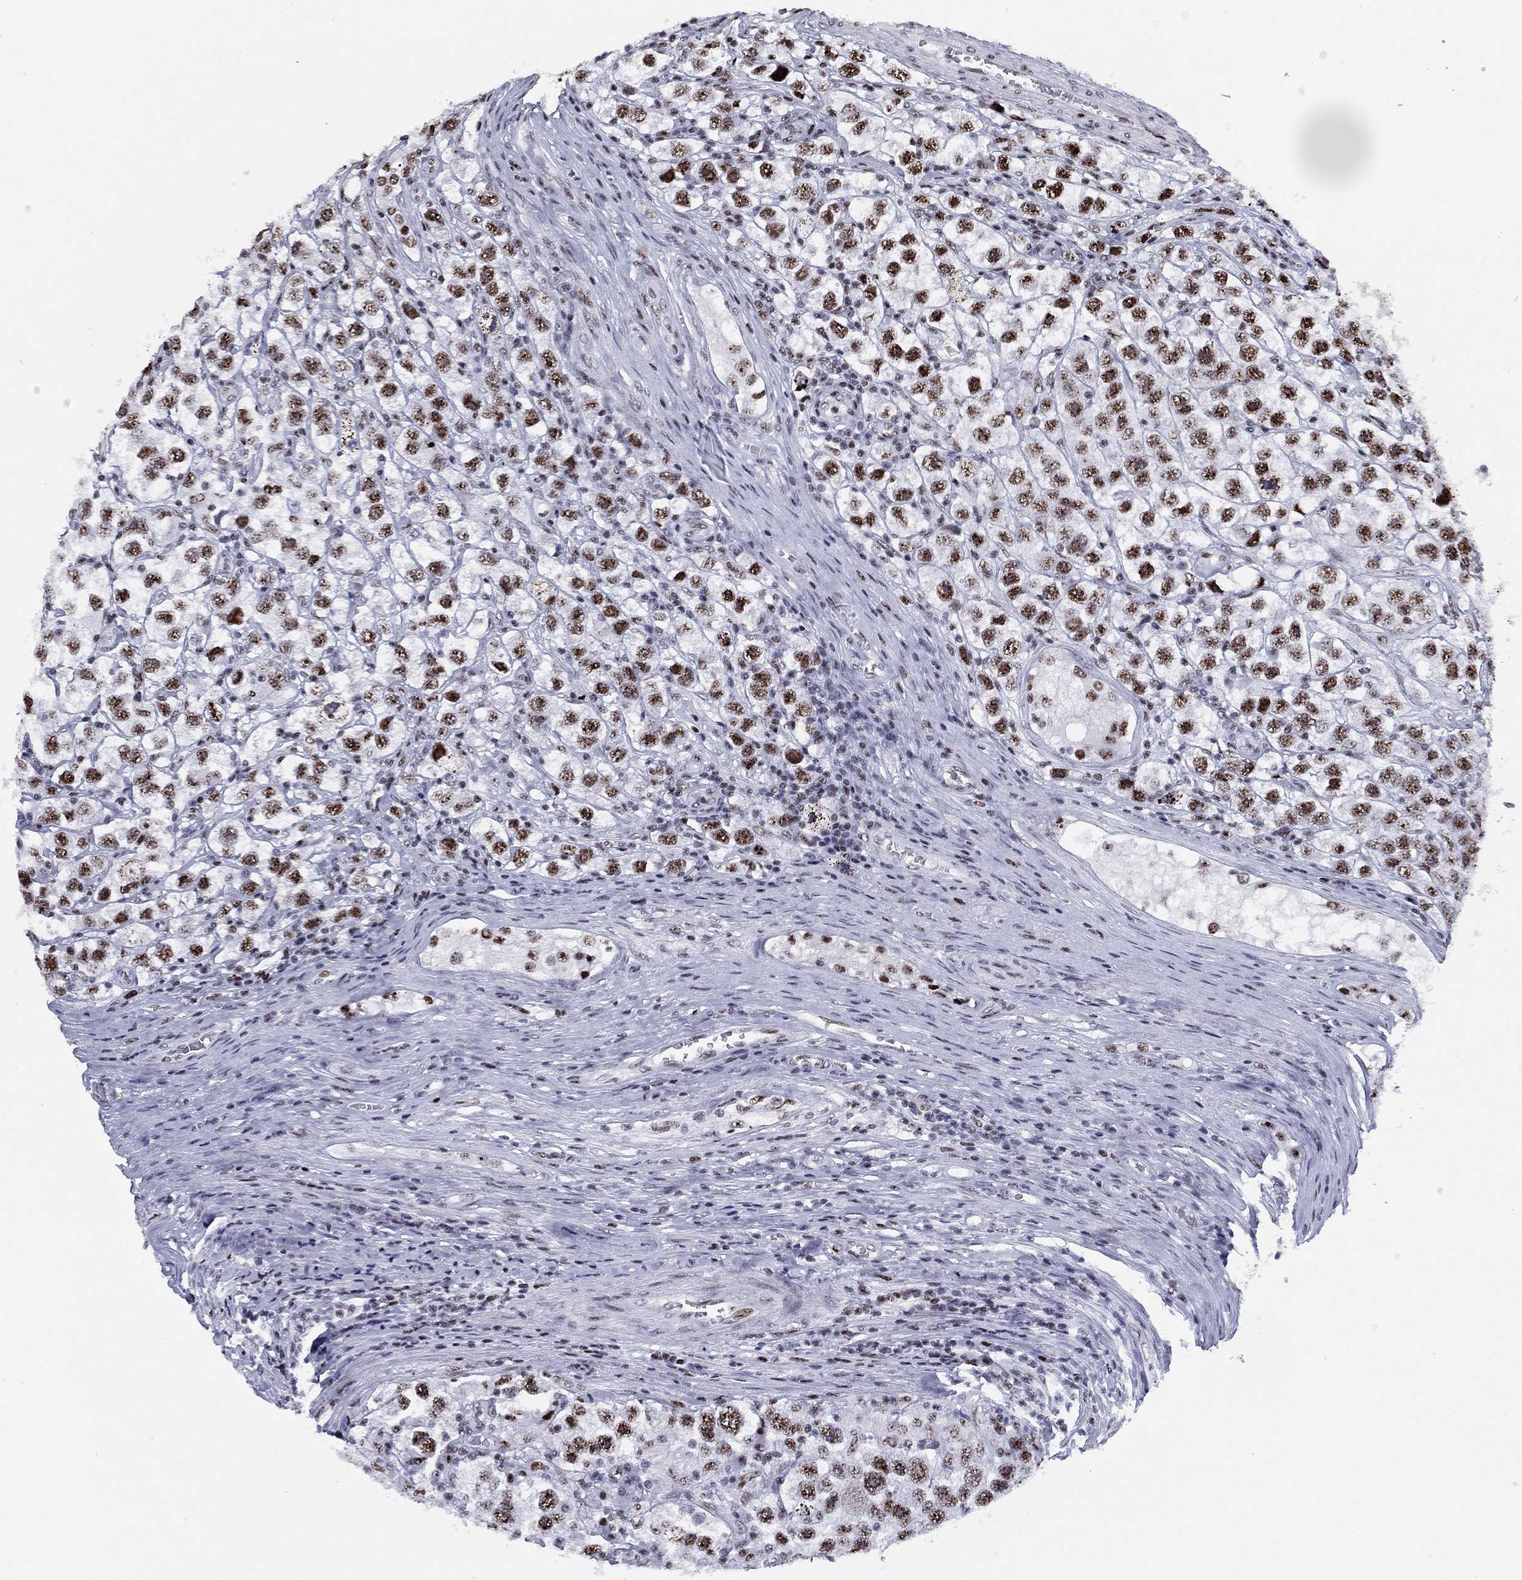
{"staining": {"intensity": "strong", "quantity": ">75%", "location": "nuclear"}, "tissue": "testis cancer", "cell_type": "Tumor cells", "image_type": "cancer", "snomed": [{"axis": "morphology", "description": "Seminoma, NOS"}, {"axis": "topography", "description": "Testis"}], "caption": "Immunohistochemistry of human testis cancer reveals high levels of strong nuclear positivity in about >75% of tumor cells. Nuclei are stained in blue.", "gene": "CYB561D2", "patient": {"sex": "male", "age": 26}}